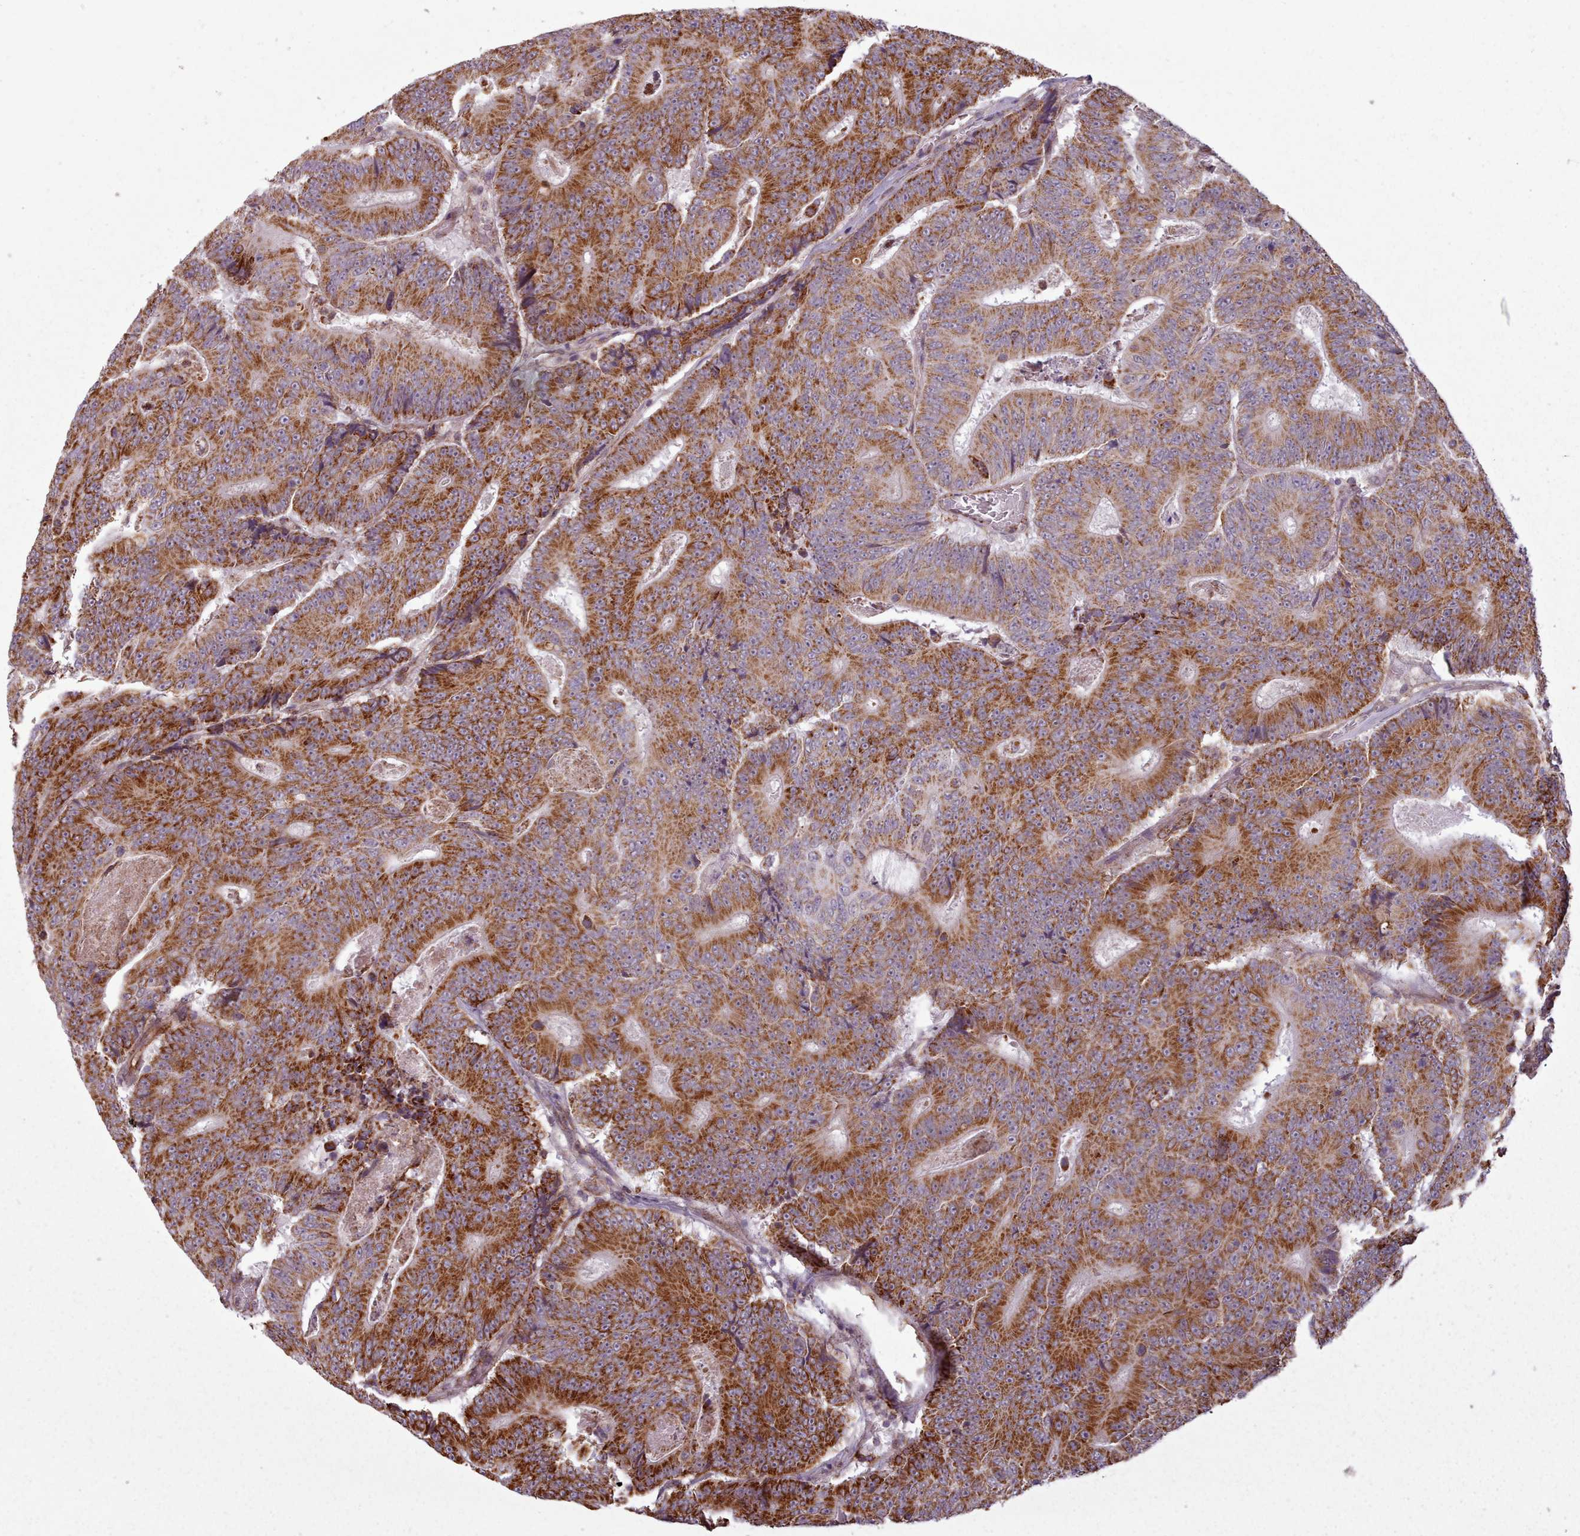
{"staining": {"intensity": "strong", "quantity": ">75%", "location": "cytoplasmic/membranous"}, "tissue": "colorectal cancer", "cell_type": "Tumor cells", "image_type": "cancer", "snomed": [{"axis": "morphology", "description": "Adenocarcinoma, NOS"}, {"axis": "topography", "description": "Colon"}], "caption": "Tumor cells exhibit high levels of strong cytoplasmic/membranous positivity in about >75% of cells in human colorectal cancer (adenocarcinoma).", "gene": "ZMYM4", "patient": {"sex": "male", "age": 83}}